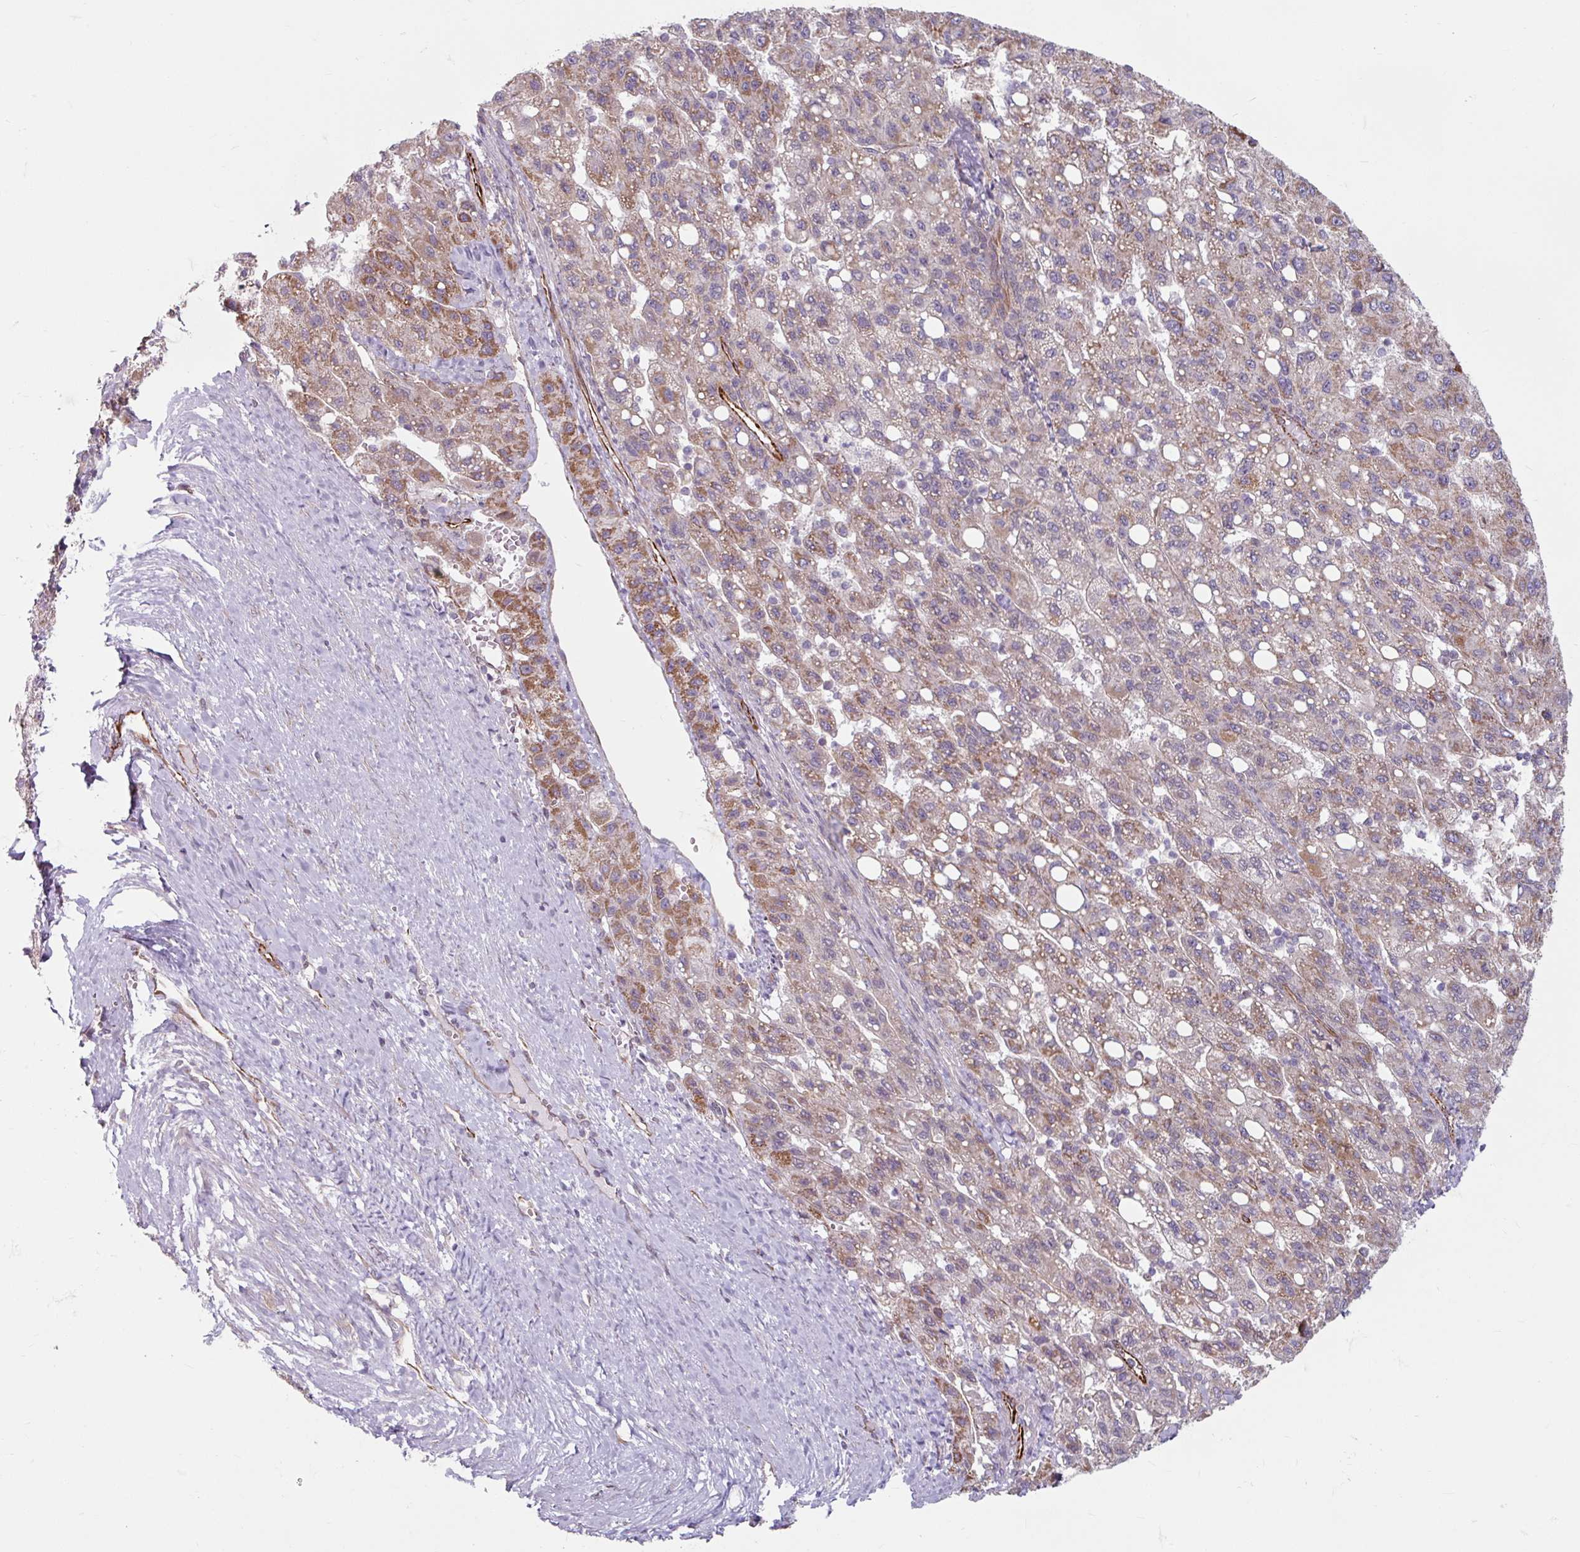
{"staining": {"intensity": "weak", "quantity": "25%-75%", "location": "cytoplasmic/membranous"}, "tissue": "liver cancer", "cell_type": "Tumor cells", "image_type": "cancer", "snomed": [{"axis": "morphology", "description": "Carcinoma, Hepatocellular, NOS"}, {"axis": "topography", "description": "Liver"}], "caption": "Immunohistochemical staining of liver cancer exhibits low levels of weak cytoplasmic/membranous protein expression in about 25%-75% of tumor cells. Nuclei are stained in blue.", "gene": "DAAM2", "patient": {"sex": "female", "age": 82}}